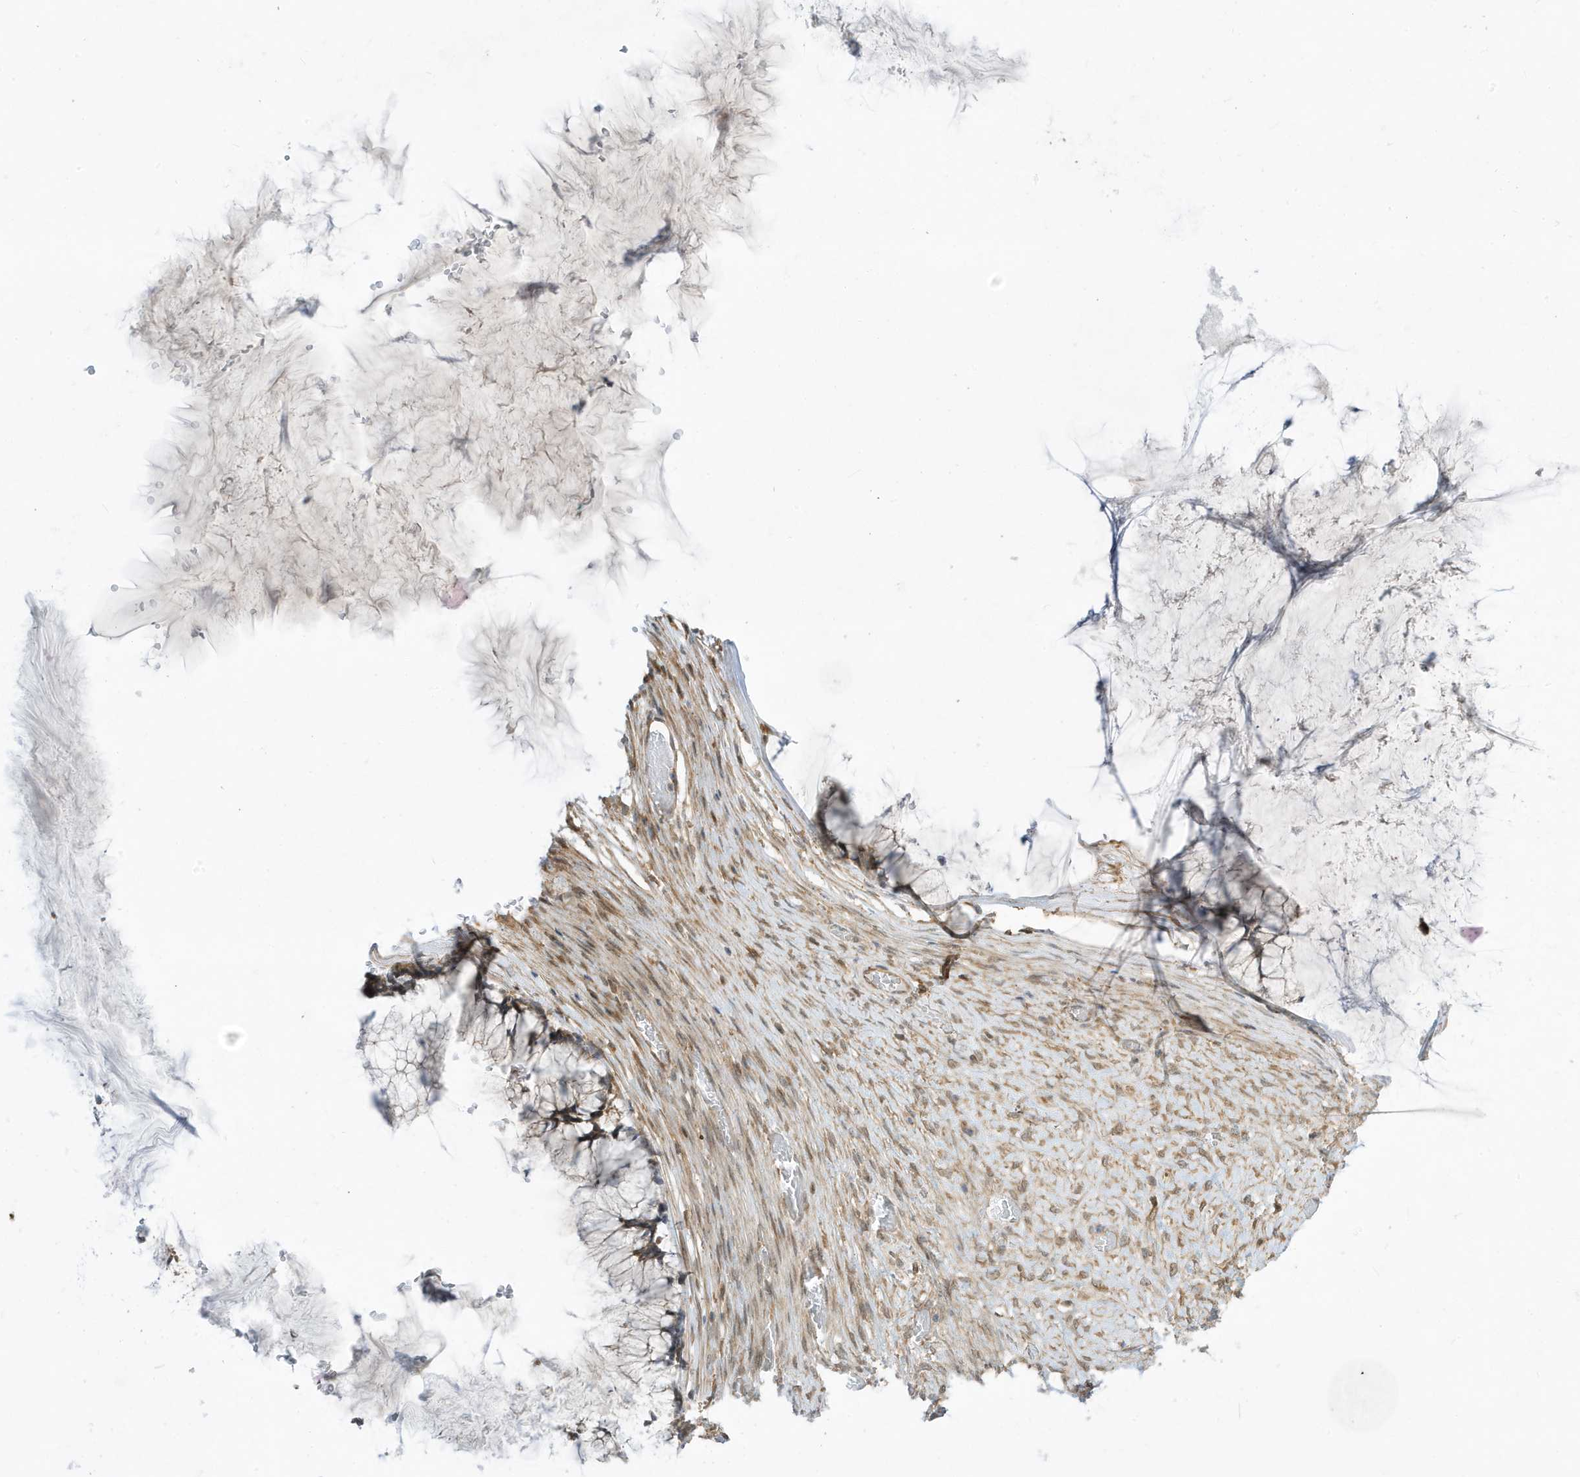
{"staining": {"intensity": "weak", "quantity": "25%-75%", "location": "cytoplasmic/membranous"}, "tissue": "ovarian cancer", "cell_type": "Tumor cells", "image_type": "cancer", "snomed": [{"axis": "morphology", "description": "Cystadenocarcinoma, mucinous, NOS"}, {"axis": "topography", "description": "Ovary"}], "caption": "This histopathology image demonstrates immunohistochemistry (IHC) staining of human ovarian mucinous cystadenocarcinoma, with low weak cytoplasmic/membranous positivity in about 25%-75% of tumor cells.", "gene": "SCARF2", "patient": {"sex": "female", "age": 42}}